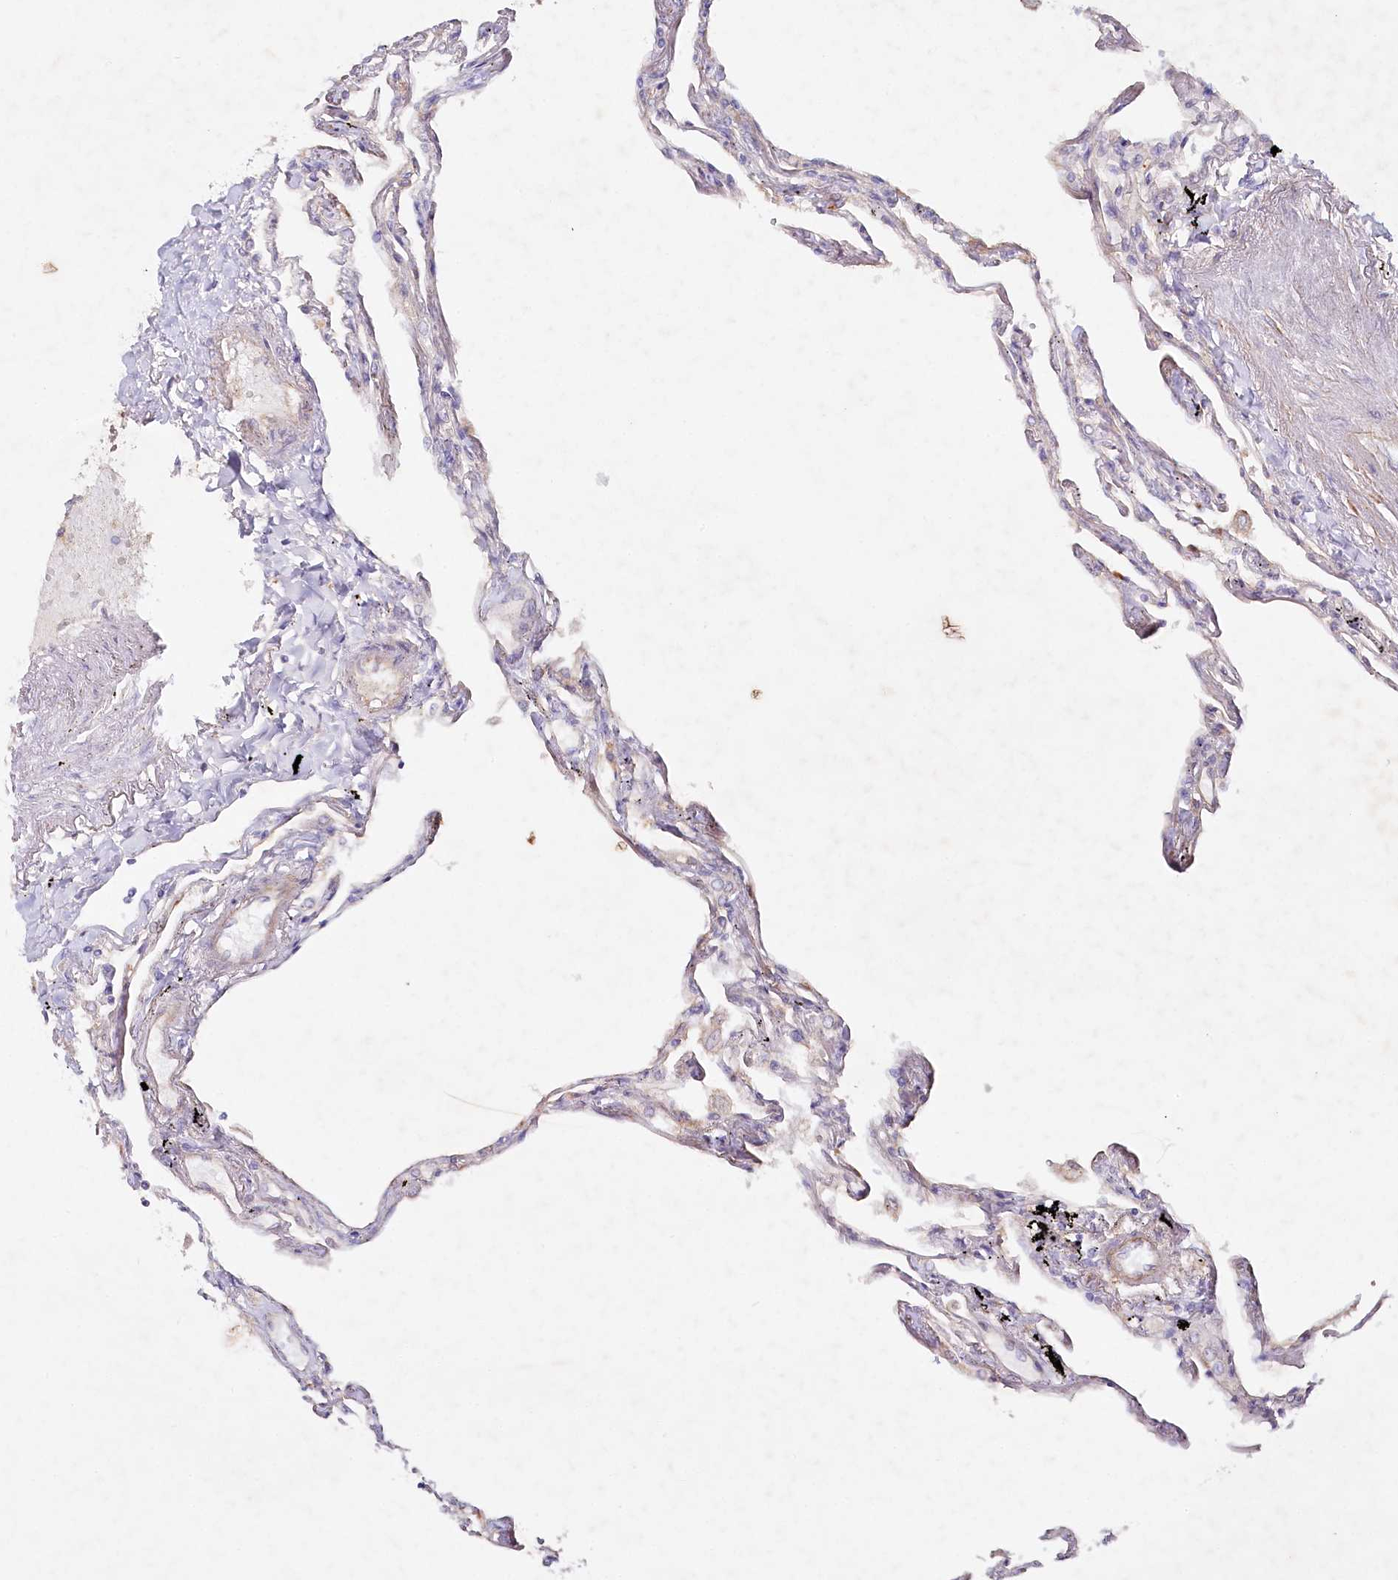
{"staining": {"intensity": "moderate", "quantity": "<25%", "location": "cytoplasmic/membranous"}, "tissue": "lung", "cell_type": "Alveolar cells", "image_type": "normal", "snomed": [{"axis": "morphology", "description": "Normal tissue, NOS"}, {"axis": "topography", "description": "Lung"}], "caption": "A micrograph of human lung stained for a protein displays moderate cytoplasmic/membranous brown staining in alveolar cells. (Stains: DAB (3,3'-diaminobenzidine) in brown, nuclei in blue, Microscopy: brightfield microscopy at high magnification).", "gene": "ALDH3B1", "patient": {"sex": "female", "age": 67}}